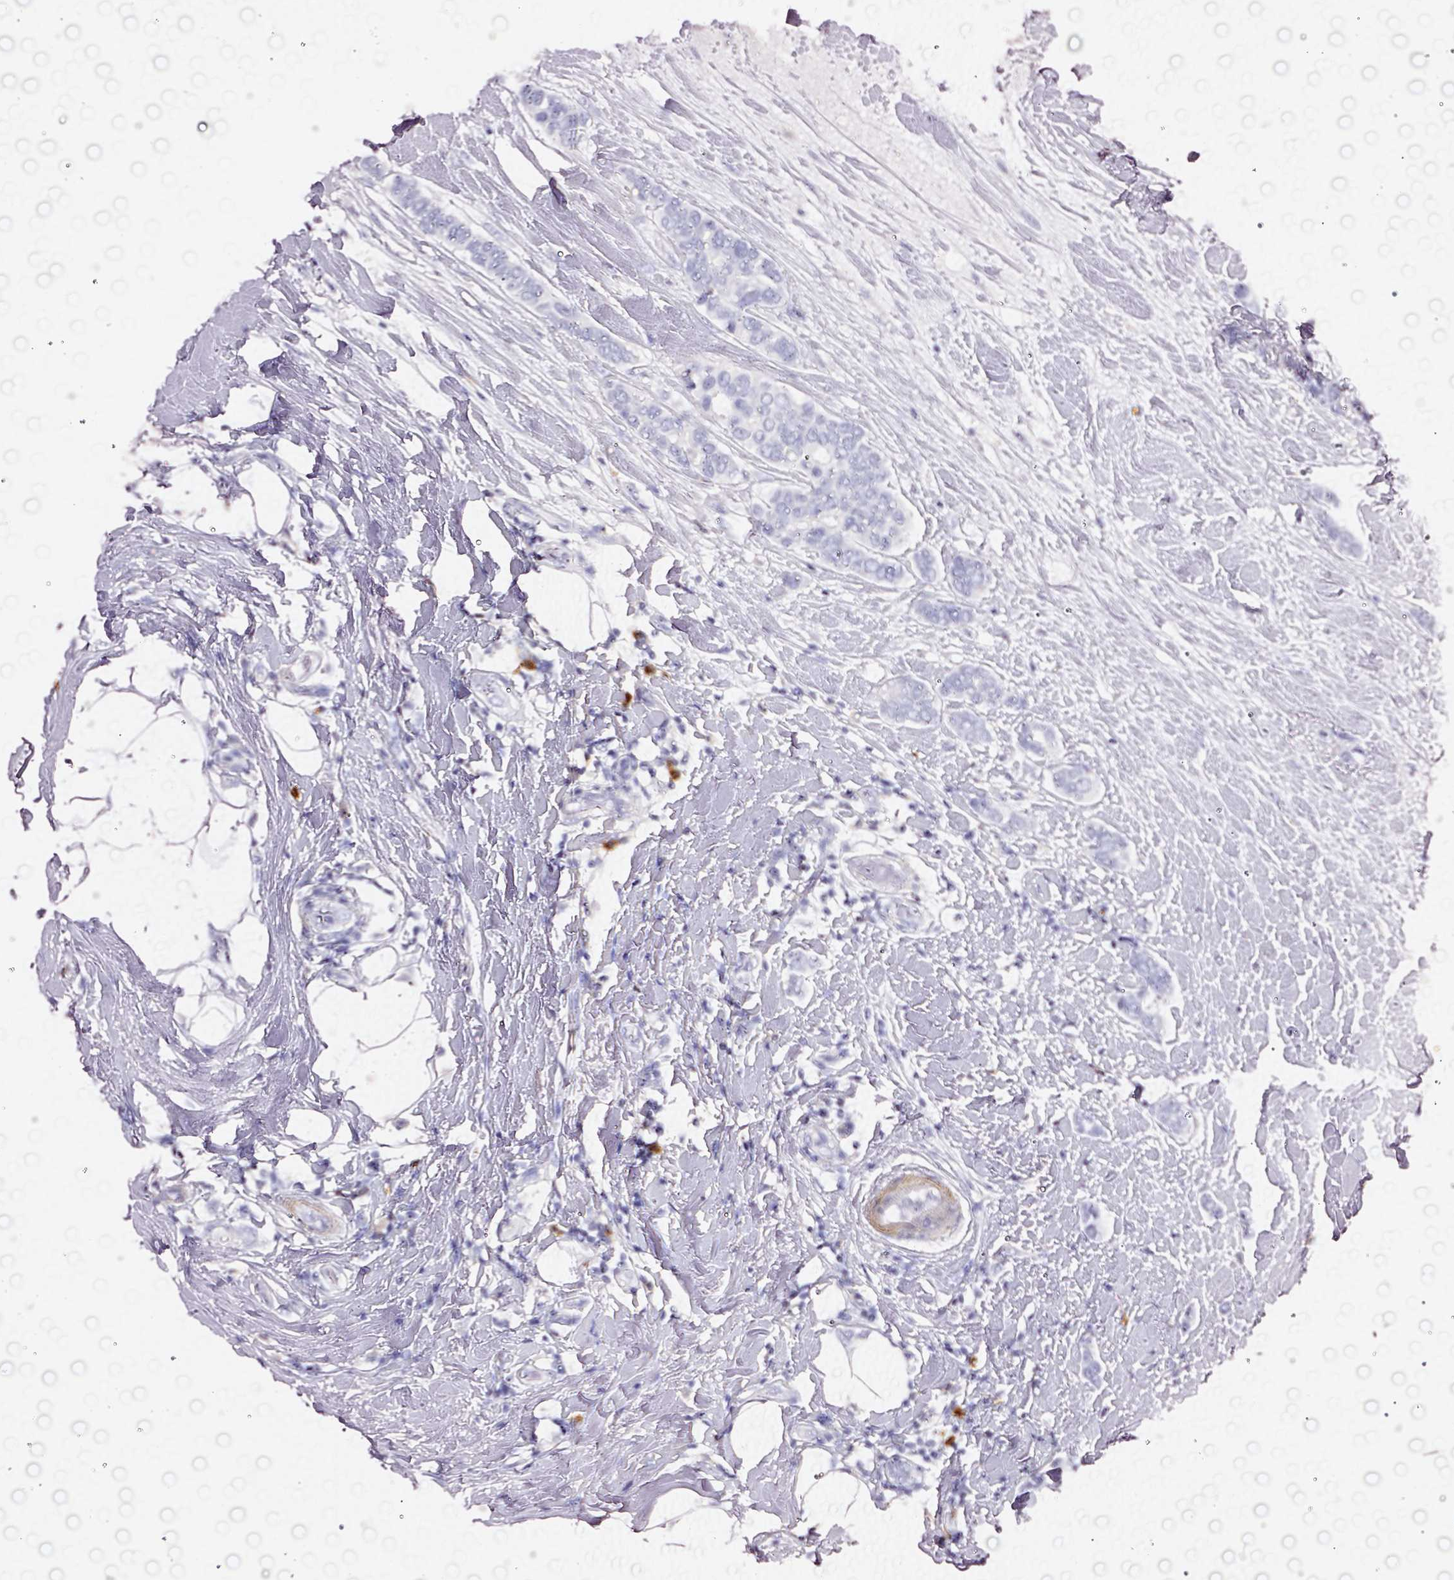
{"staining": {"intensity": "negative", "quantity": "none", "location": "none"}, "tissue": "breast cancer", "cell_type": "Tumor cells", "image_type": "cancer", "snomed": [{"axis": "morphology", "description": "Lobular carcinoma"}, {"axis": "topography", "description": "Breast"}], "caption": "This is an immunohistochemistry (IHC) micrograph of breast lobular carcinoma. There is no expression in tumor cells.", "gene": "CYB561A3", "patient": {"sex": "female", "age": 51}}